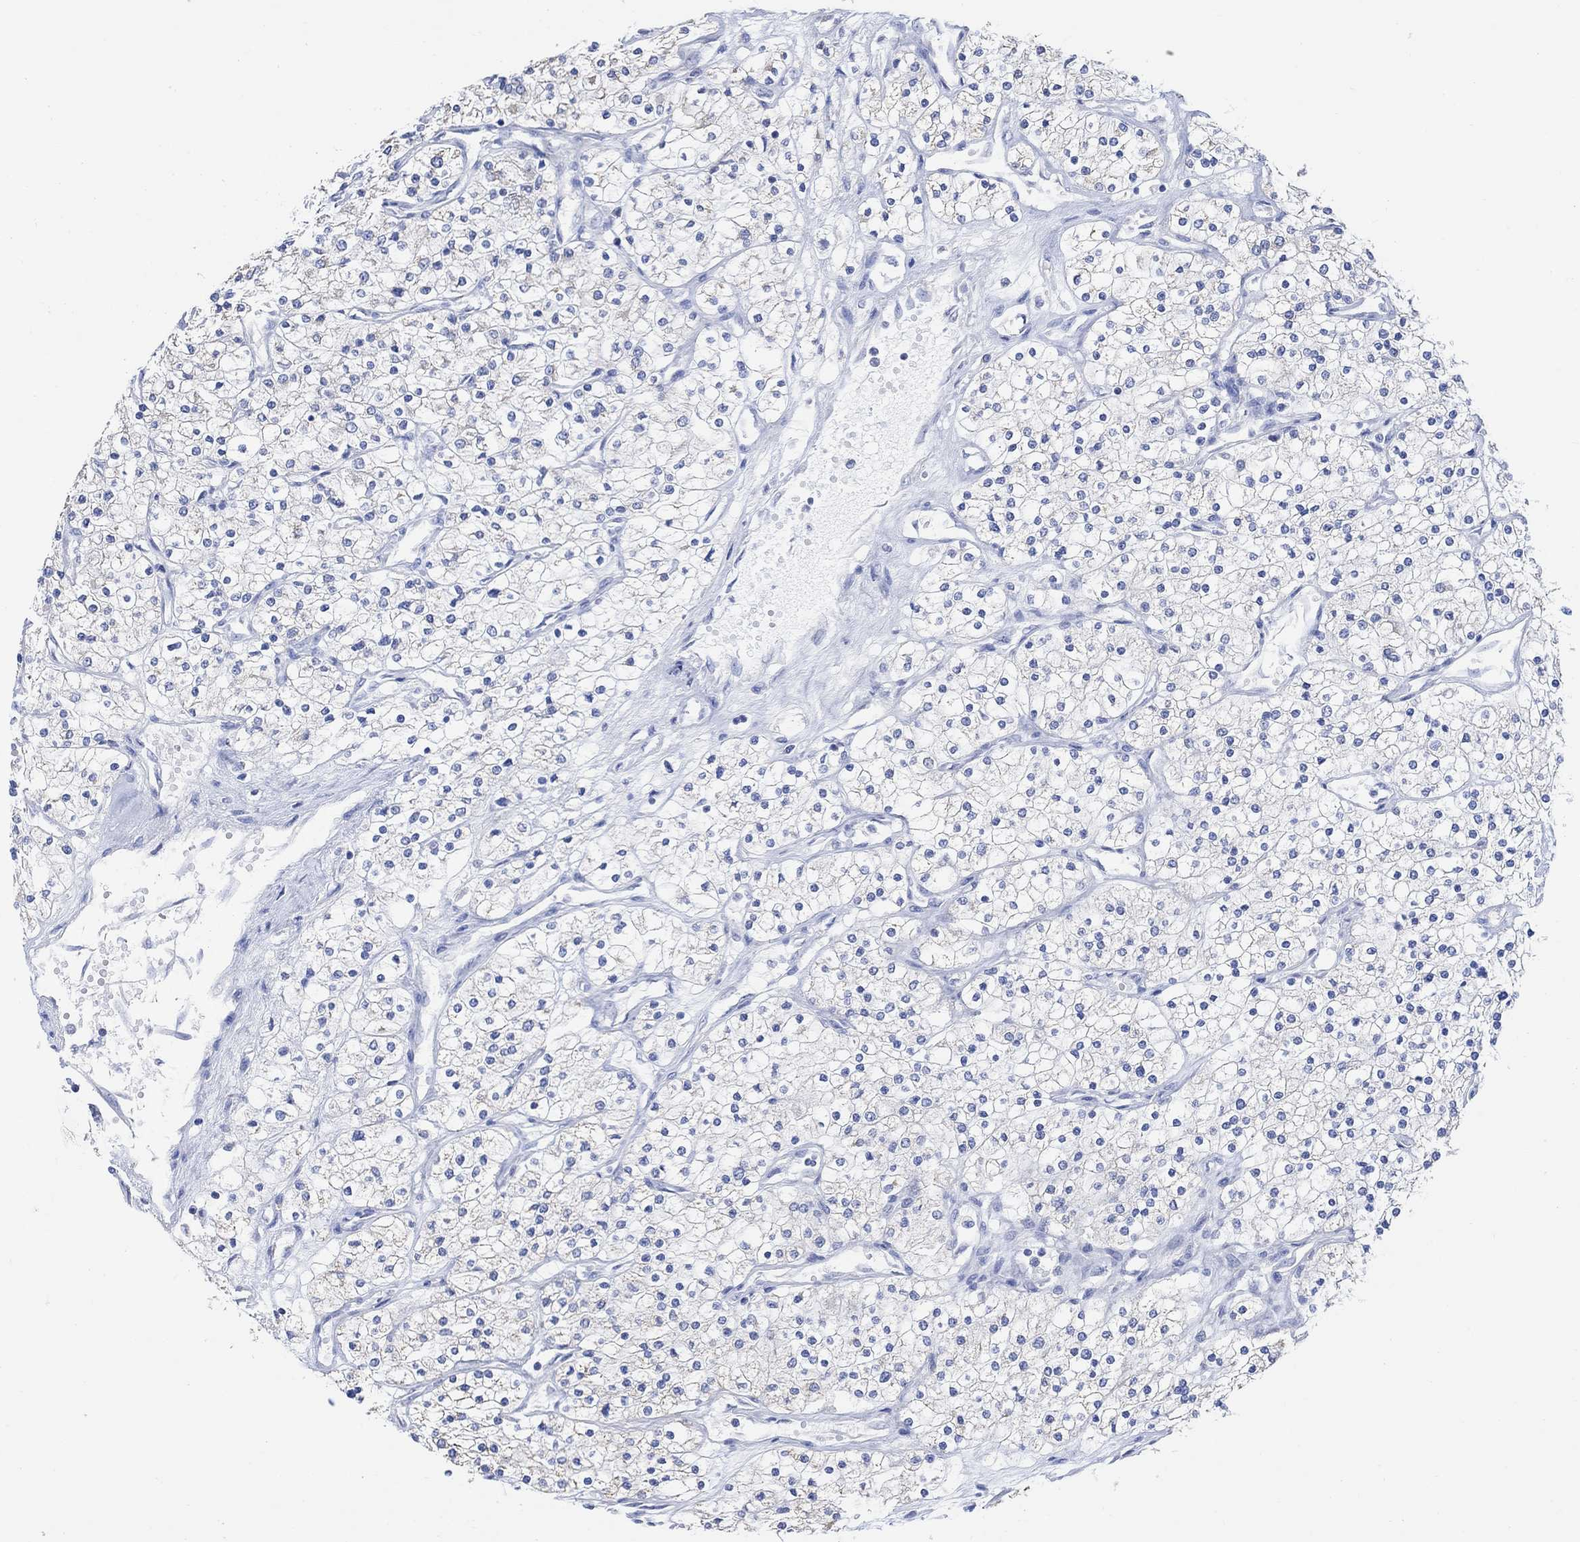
{"staining": {"intensity": "negative", "quantity": "none", "location": "none"}, "tissue": "renal cancer", "cell_type": "Tumor cells", "image_type": "cancer", "snomed": [{"axis": "morphology", "description": "Adenocarcinoma, NOS"}, {"axis": "topography", "description": "Kidney"}], "caption": "Immunohistochemistry of adenocarcinoma (renal) demonstrates no positivity in tumor cells.", "gene": "SYT12", "patient": {"sex": "male", "age": 80}}